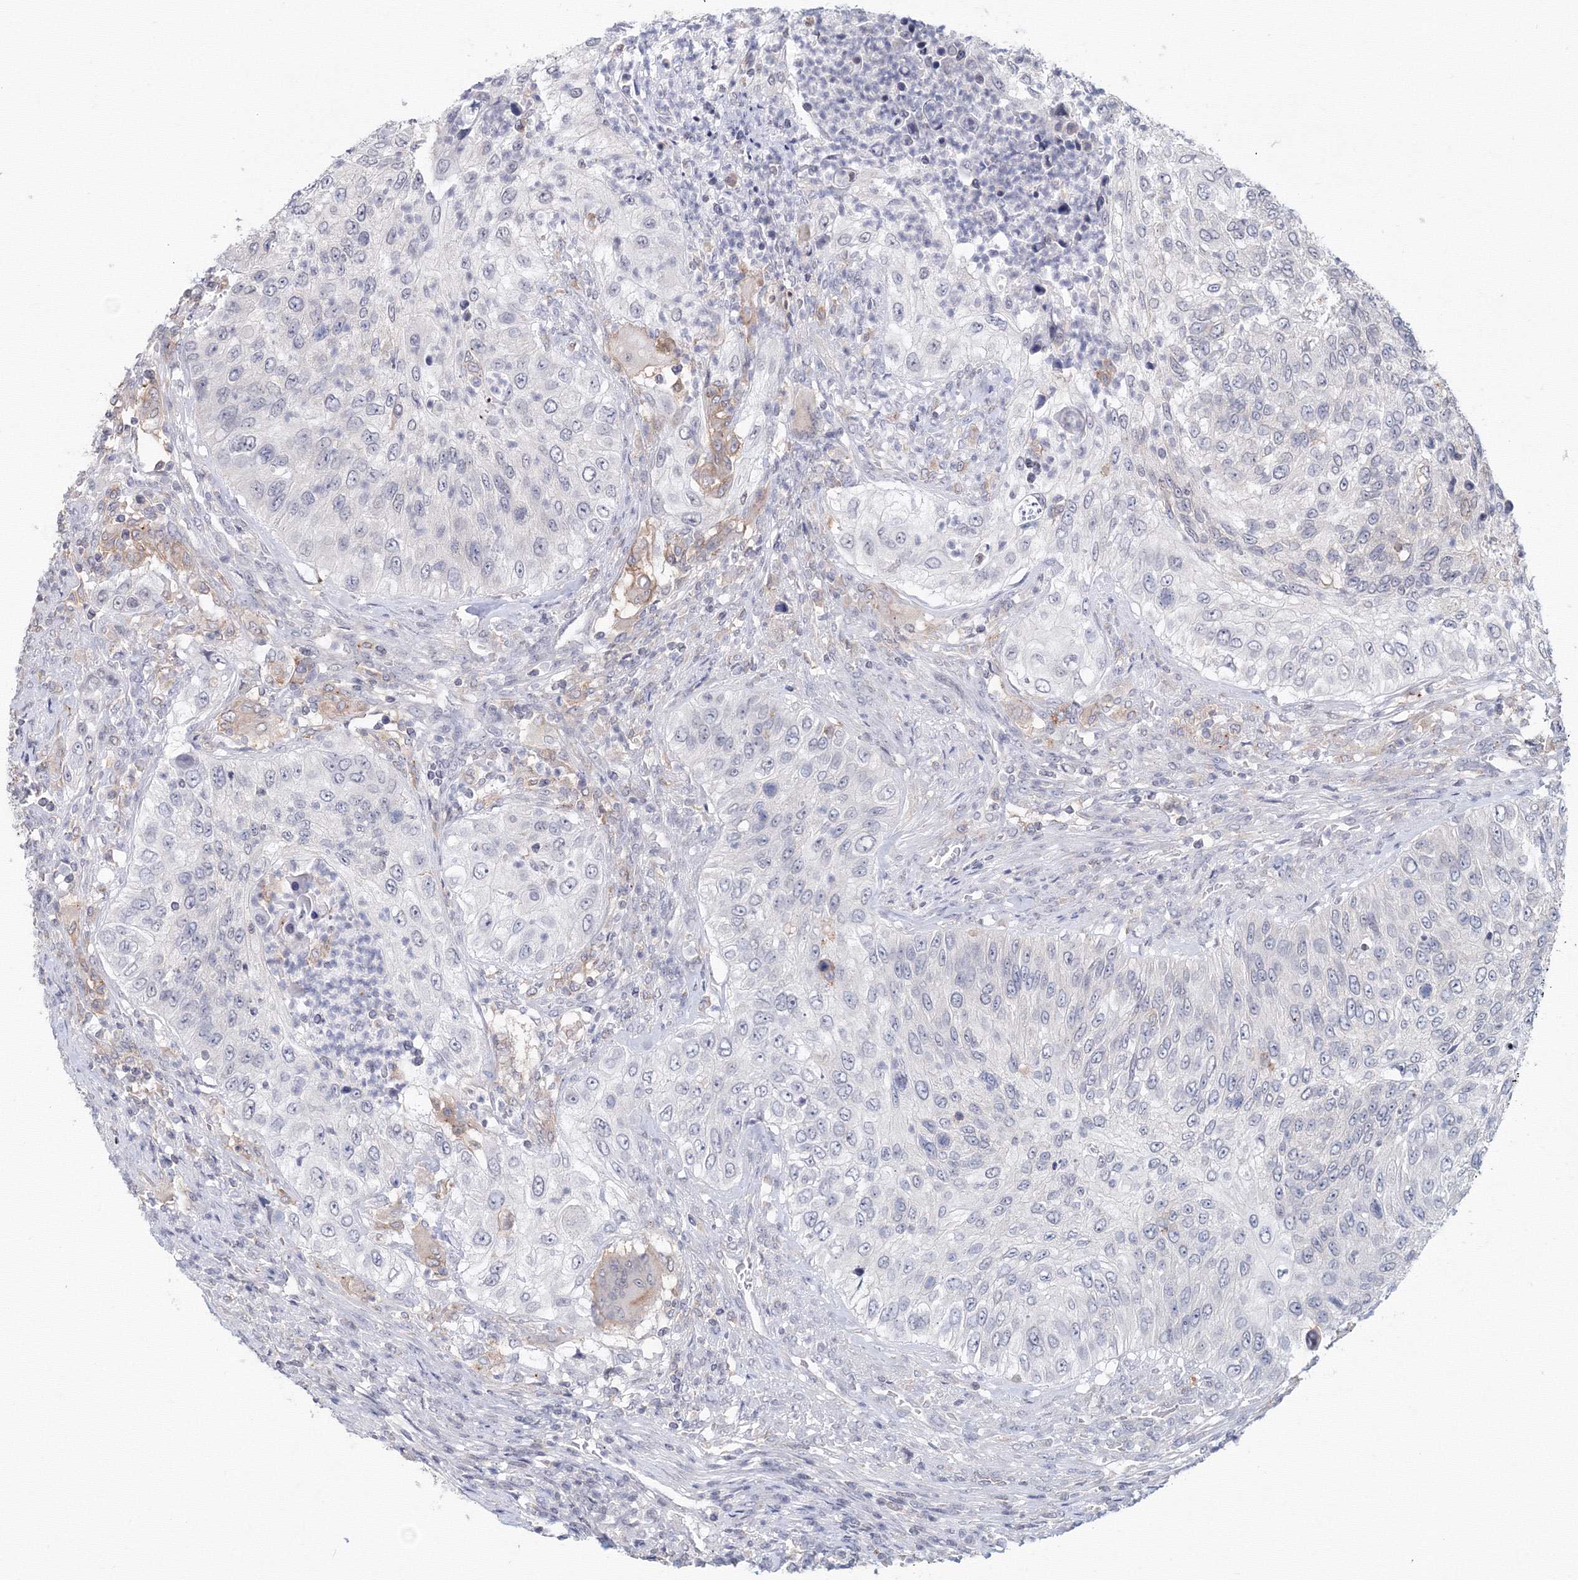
{"staining": {"intensity": "negative", "quantity": "none", "location": "none"}, "tissue": "urothelial cancer", "cell_type": "Tumor cells", "image_type": "cancer", "snomed": [{"axis": "morphology", "description": "Urothelial carcinoma, High grade"}, {"axis": "topography", "description": "Urinary bladder"}], "caption": "Urothelial carcinoma (high-grade) was stained to show a protein in brown. There is no significant expression in tumor cells.", "gene": "SLC7A7", "patient": {"sex": "female", "age": 60}}